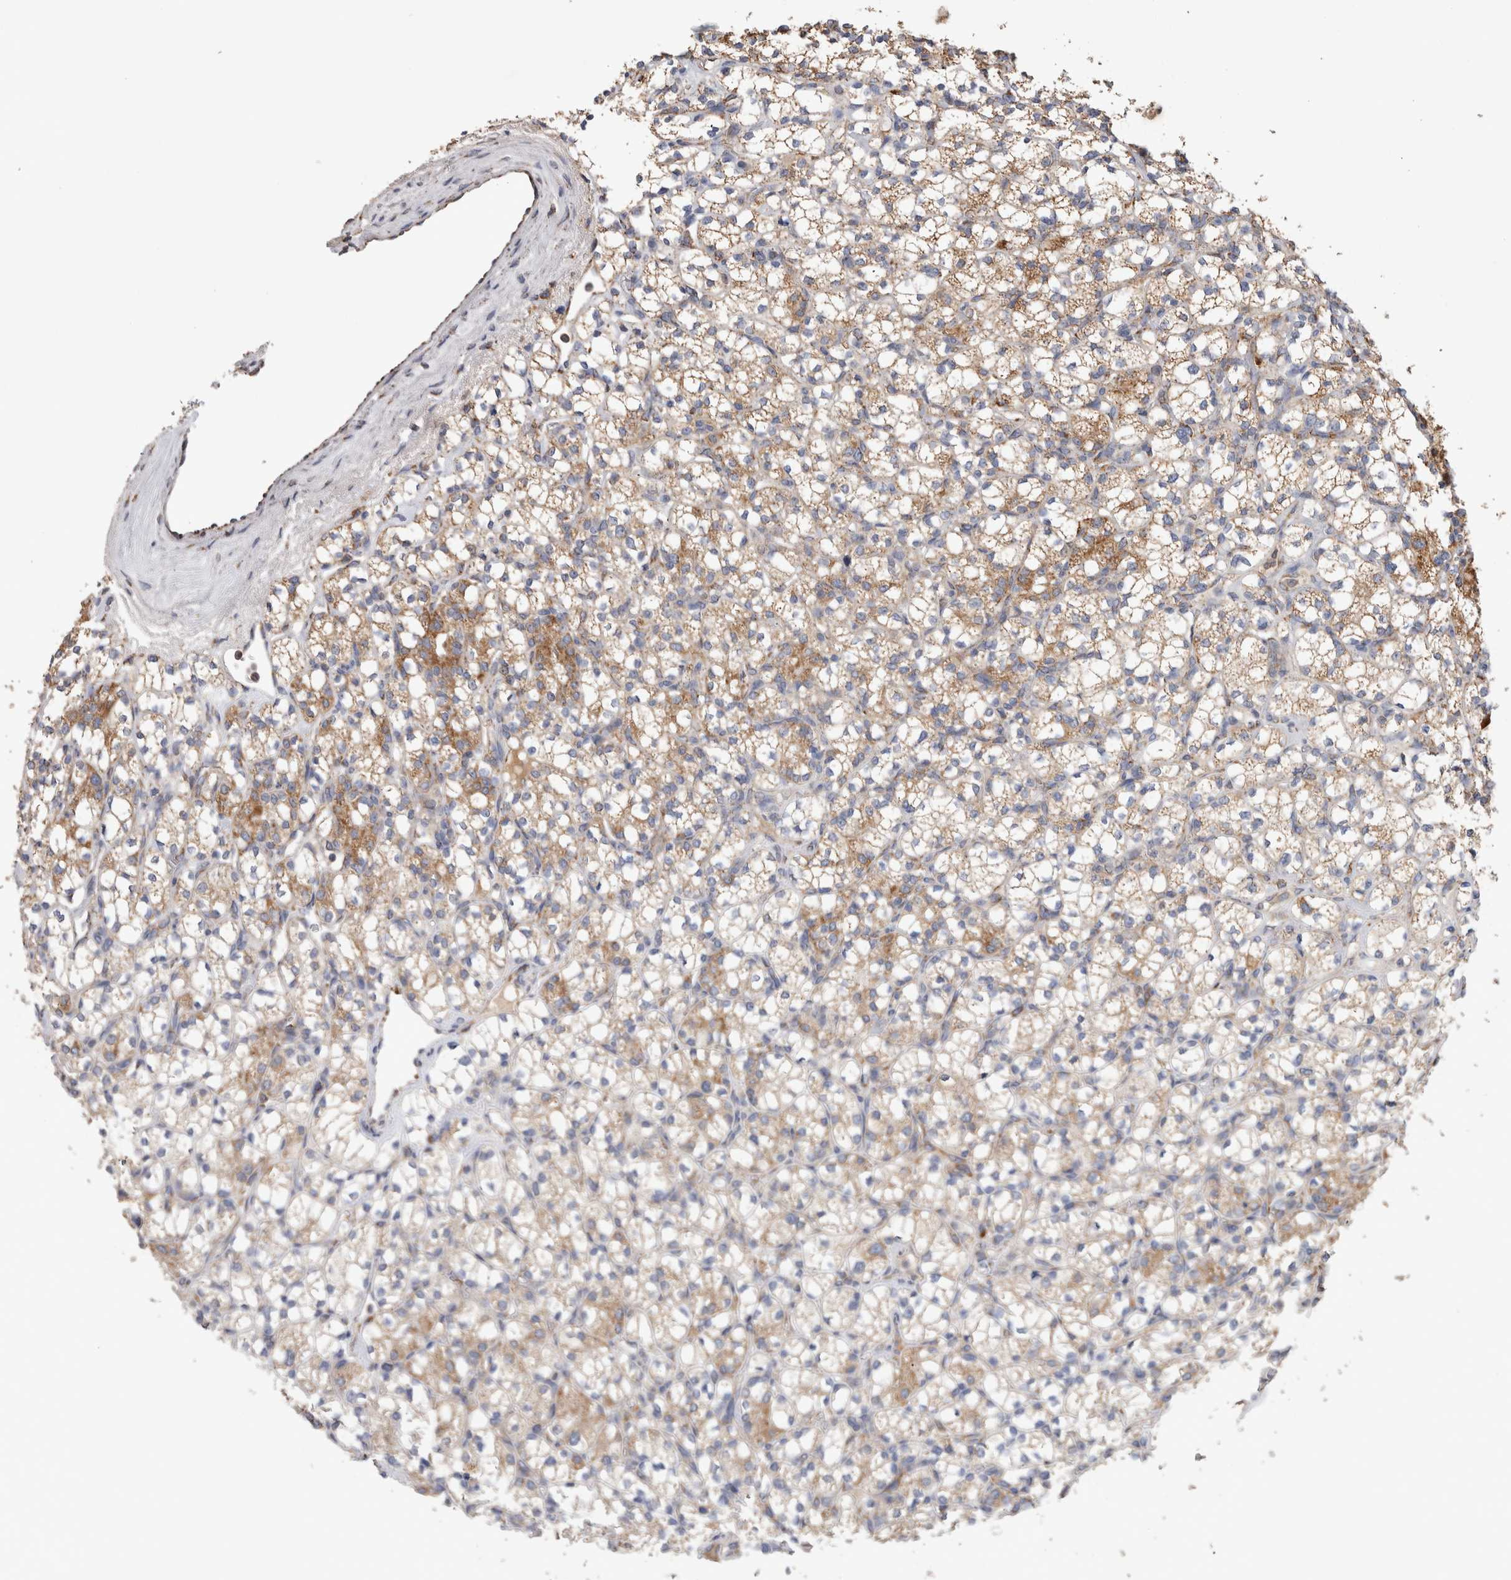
{"staining": {"intensity": "moderate", "quantity": ">75%", "location": "cytoplasmic/membranous"}, "tissue": "renal cancer", "cell_type": "Tumor cells", "image_type": "cancer", "snomed": [{"axis": "morphology", "description": "Adenocarcinoma, NOS"}, {"axis": "topography", "description": "Kidney"}], "caption": "This image reveals IHC staining of renal cancer (adenocarcinoma), with medium moderate cytoplasmic/membranous expression in approximately >75% of tumor cells.", "gene": "IARS2", "patient": {"sex": "male", "age": 77}}